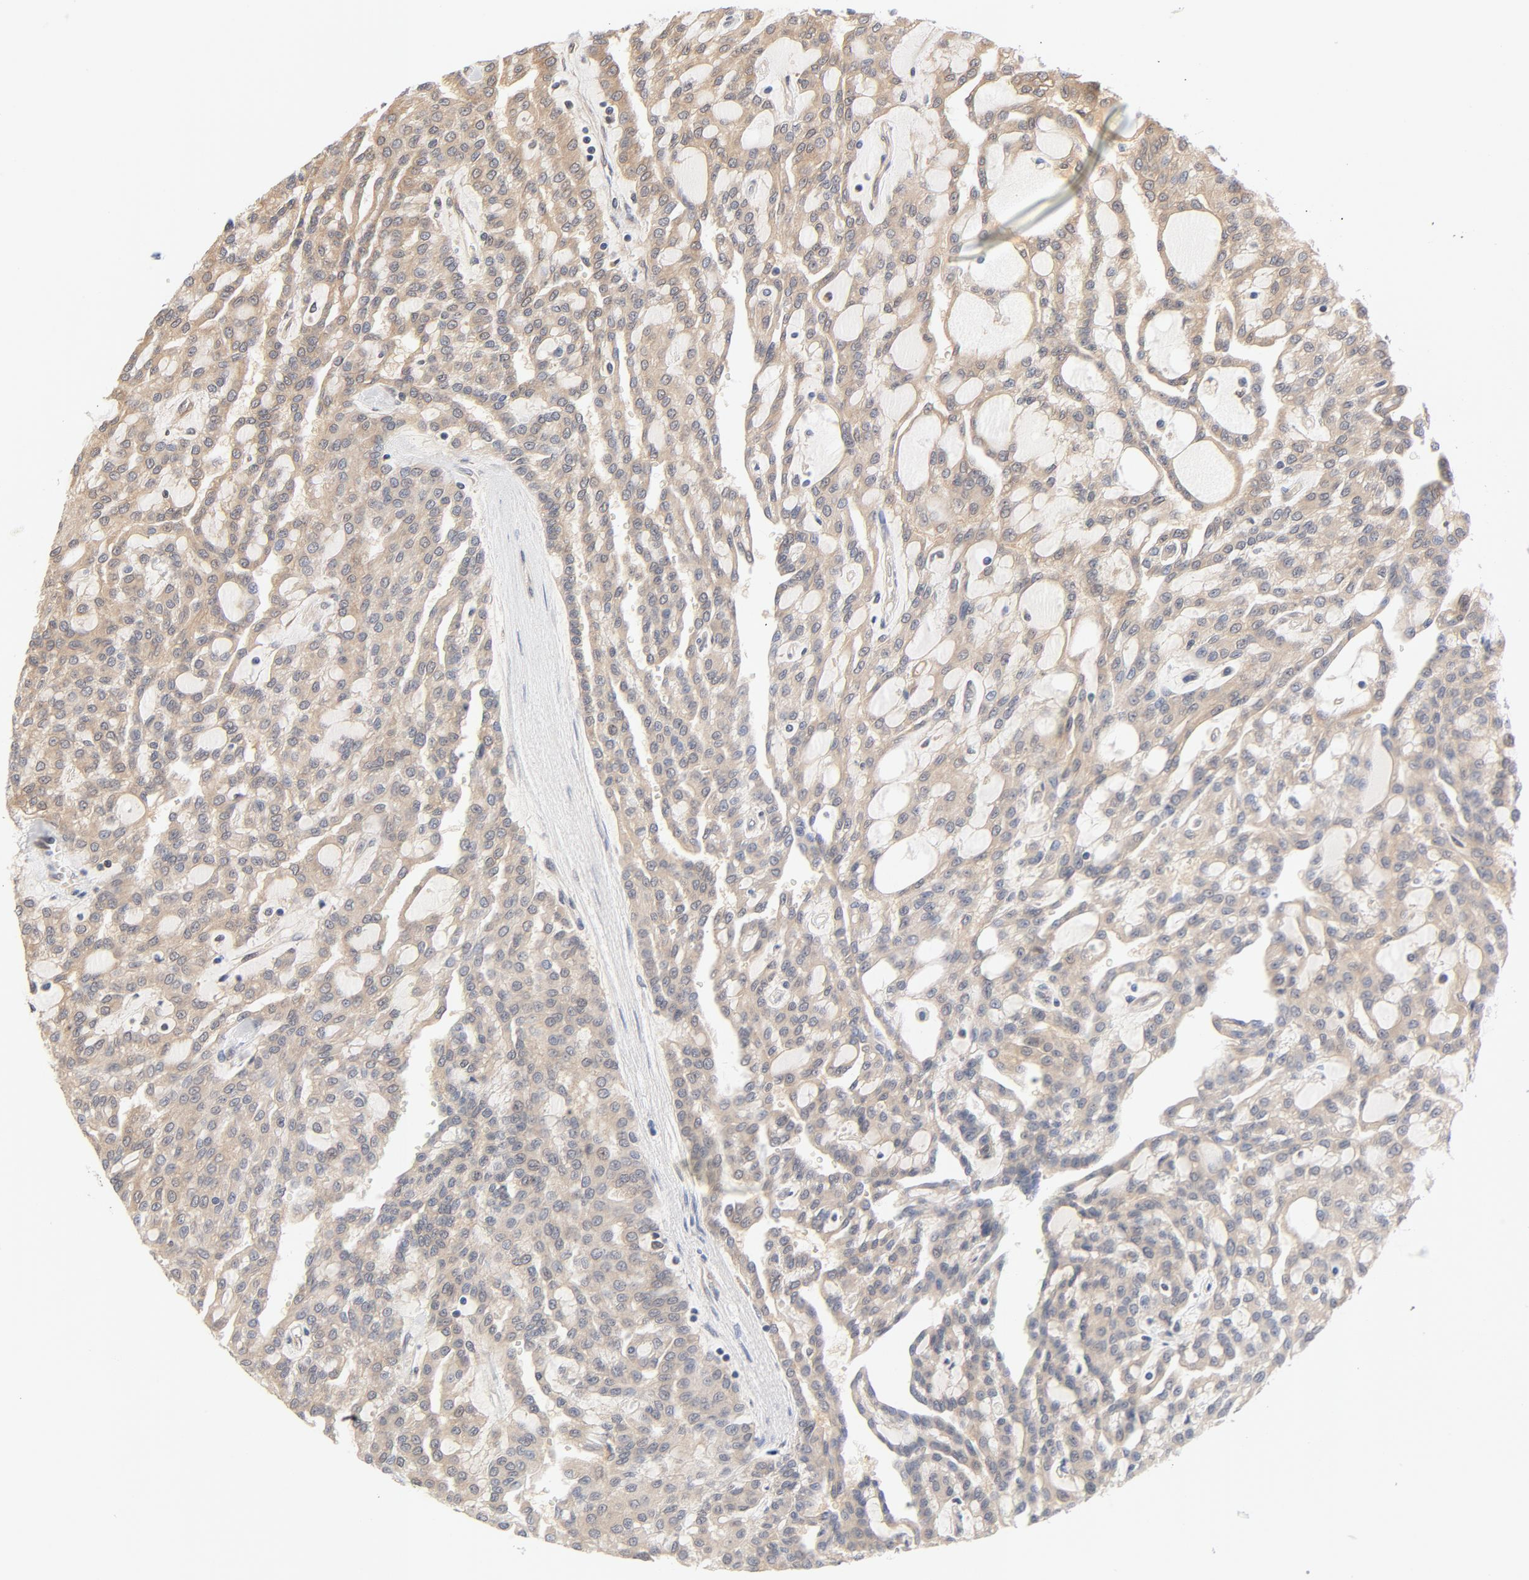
{"staining": {"intensity": "weak", "quantity": ">75%", "location": "cytoplasmic/membranous"}, "tissue": "renal cancer", "cell_type": "Tumor cells", "image_type": "cancer", "snomed": [{"axis": "morphology", "description": "Adenocarcinoma, NOS"}, {"axis": "topography", "description": "Kidney"}], "caption": "The image exhibits immunohistochemical staining of renal cancer. There is weak cytoplasmic/membranous expression is seen in approximately >75% of tumor cells. (Brightfield microscopy of DAB IHC at high magnification).", "gene": "EIF4E", "patient": {"sex": "male", "age": 63}}